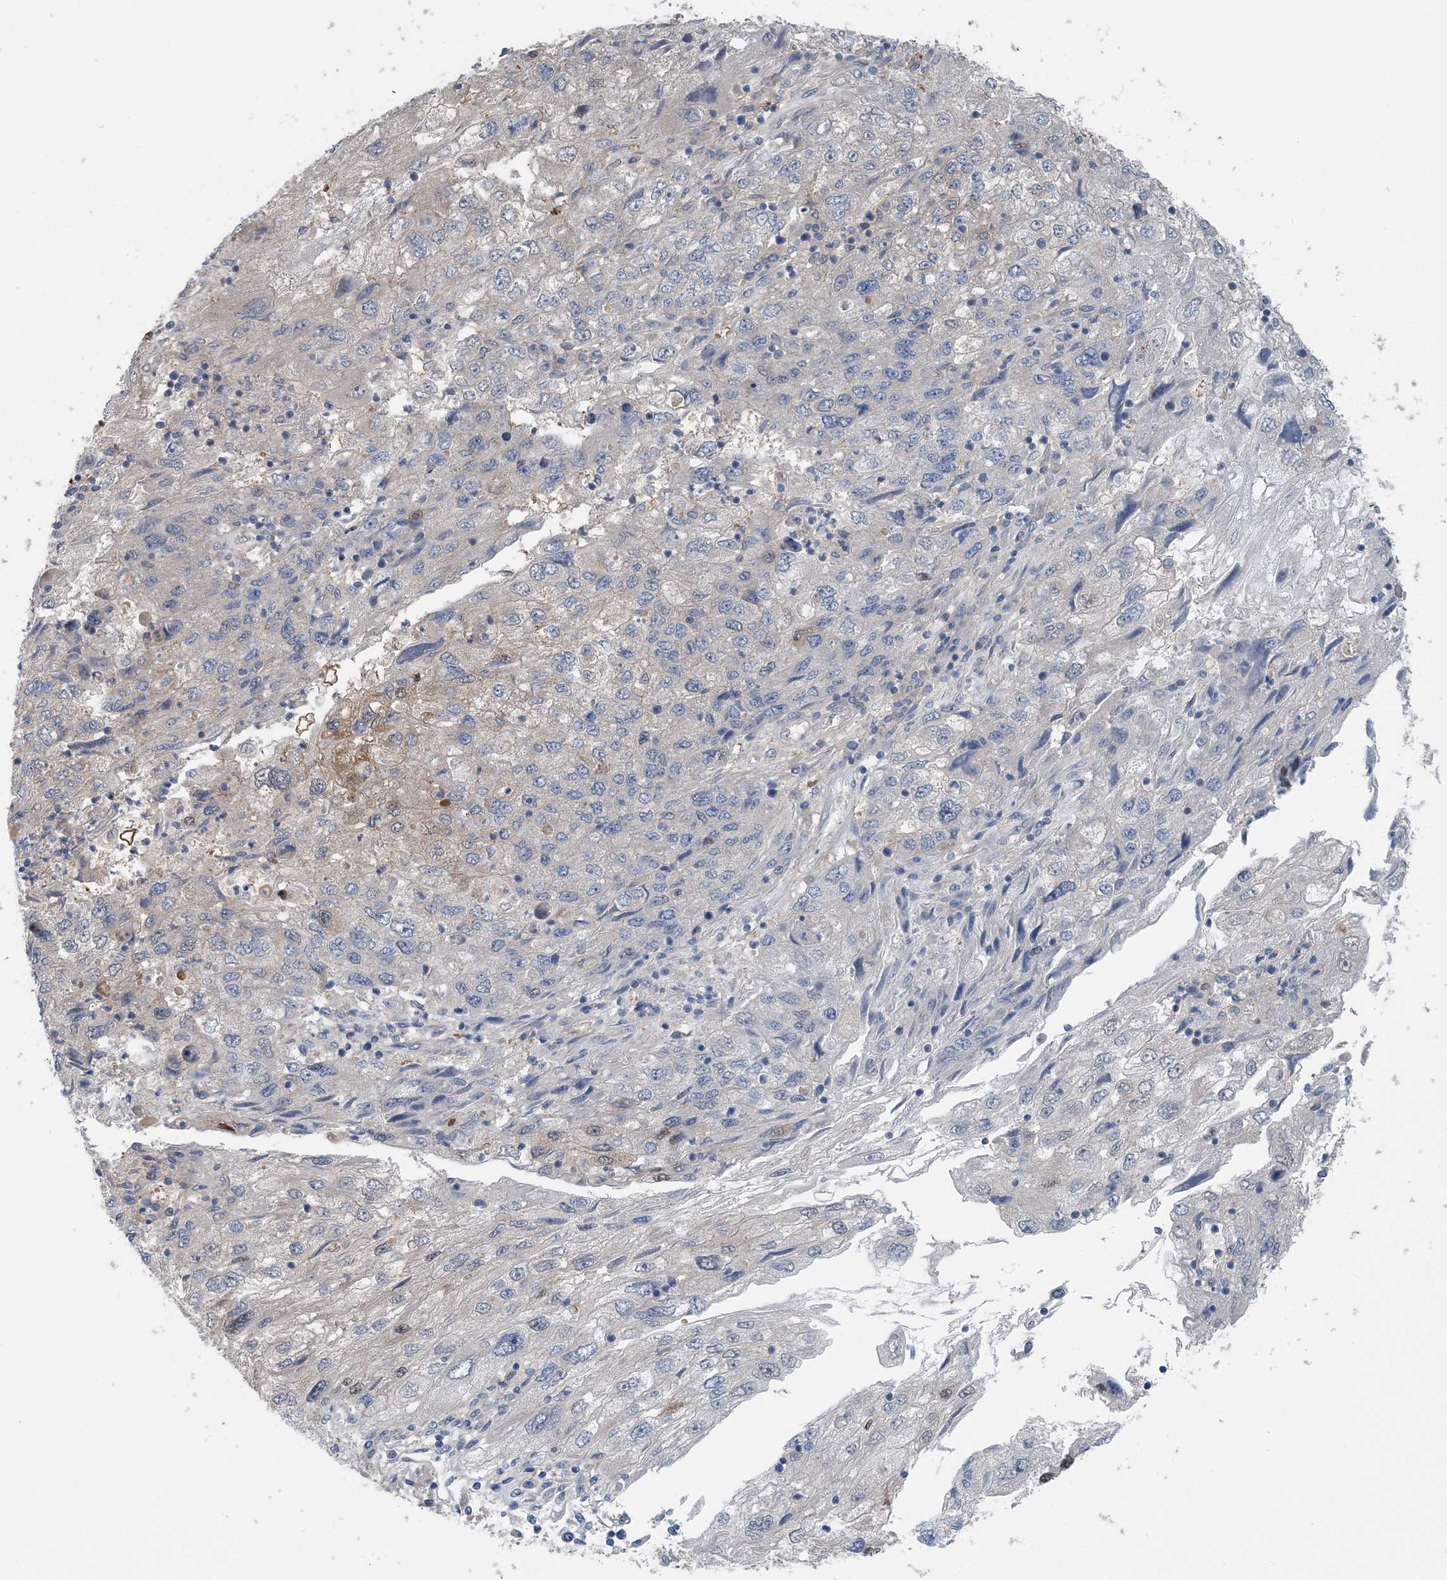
{"staining": {"intensity": "negative", "quantity": "none", "location": "none"}, "tissue": "endometrial cancer", "cell_type": "Tumor cells", "image_type": "cancer", "snomed": [{"axis": "morphology", "description": "Adenocarcinoma, NOS"}, {"axis": "topography", "description": "Endometrium"}], "caption": "Adenocarcinoma (endometrial) was stained to show a protein in brown. There is no significant positivity in tumor cells. The staining is performed using DAB (3,3'-diaminobenzidine) brown chromogen with nuclei counter-stained in using hematoxylin.", "gene": "HIKESHI", "patient": {"sex": "female", "age": 49}}